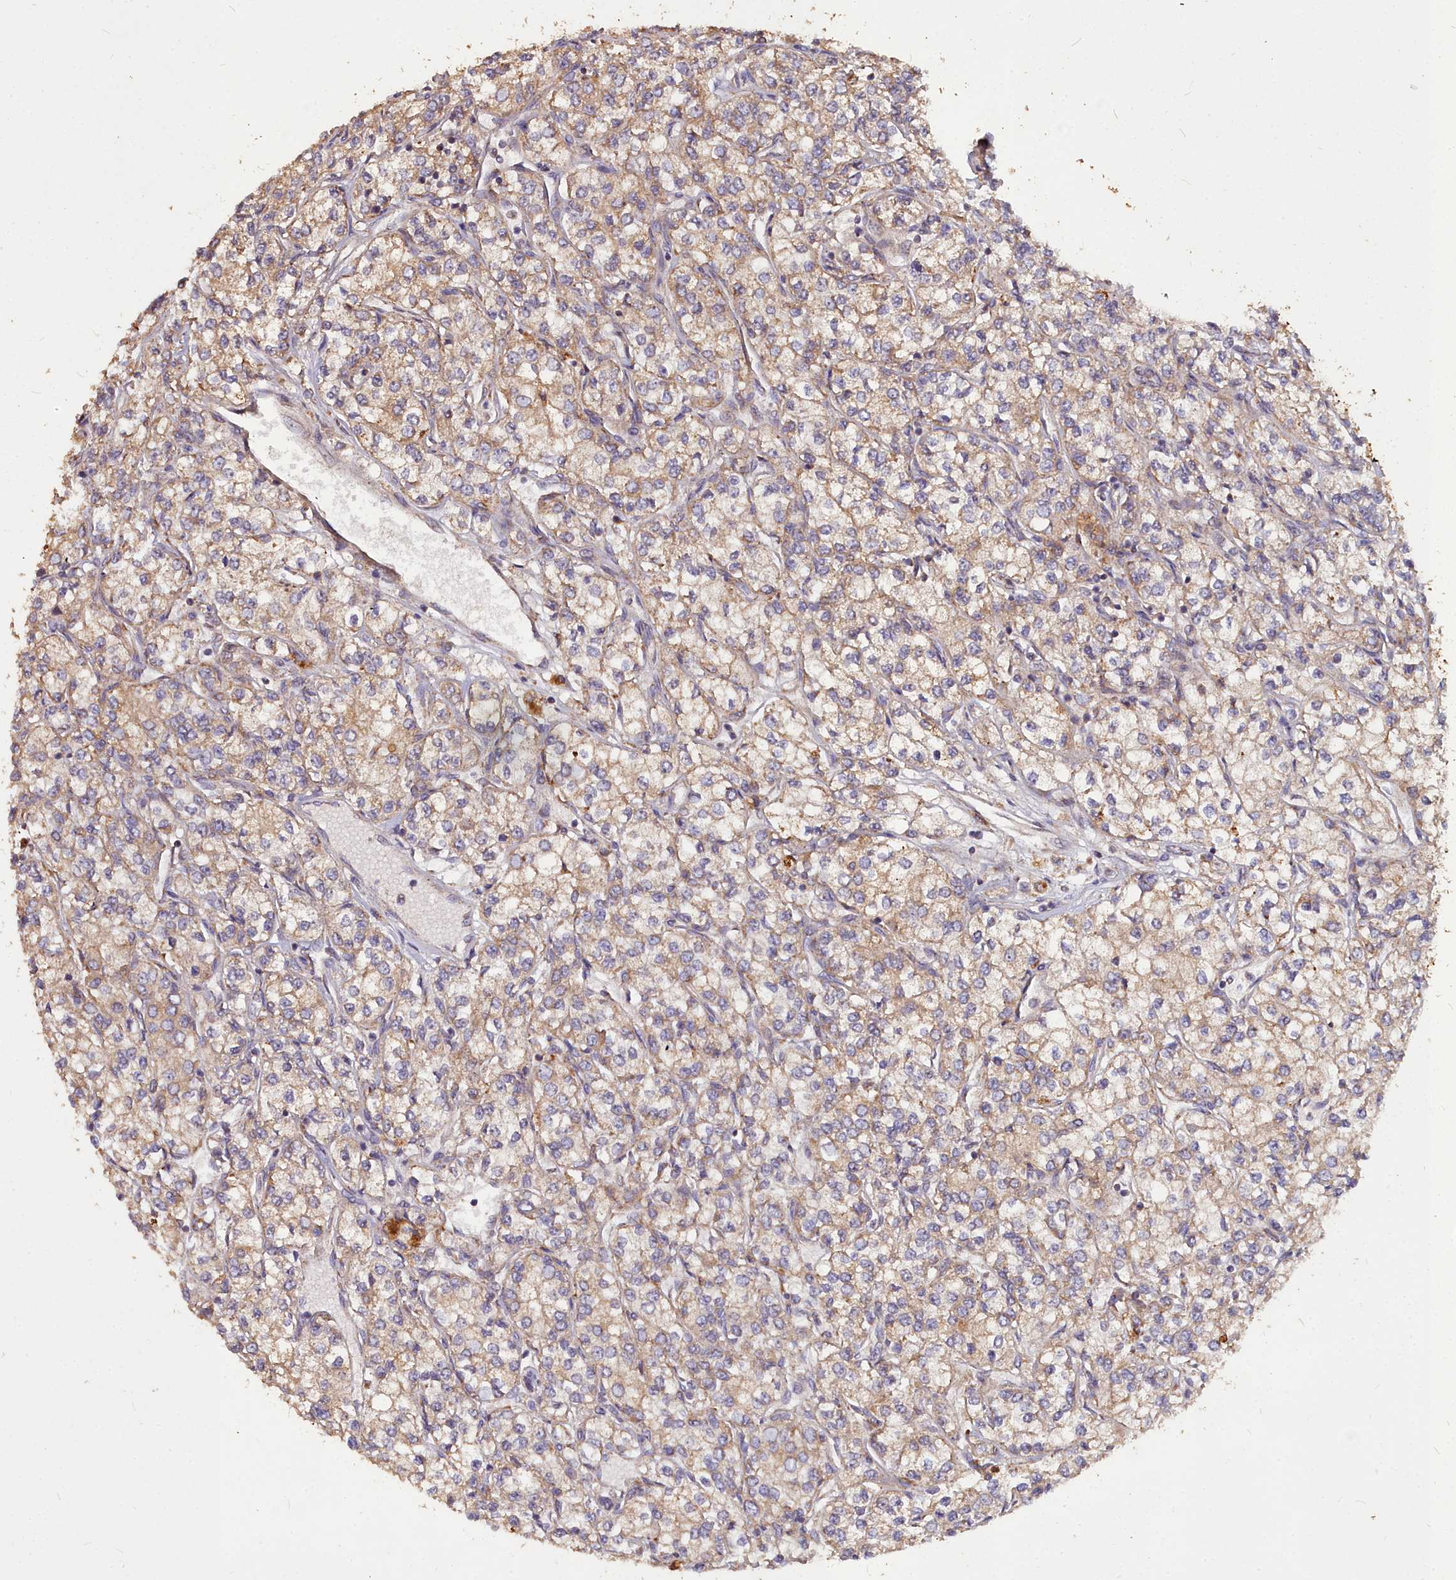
{"staining": {"intensity": "weak", "quantity": ">75%", "location": "cytoplasmic/membranous"}, "tissue": "renal cancer", "cell_type": "Tumor cells", "image_type": "cancer", "snomed": [{"axis": "morphology", "description": "Adenocarcinoma, NOS"}, {"axis": "topography", "description": "Kidney"}], "caption": "Immunohistochemical staining of renal cancer displays weak cytoplasmic/membranous protein expression in approximately >75% of tumor cells.", "gene": "COX11", "patient": {"sex": "male", "age": 80}}